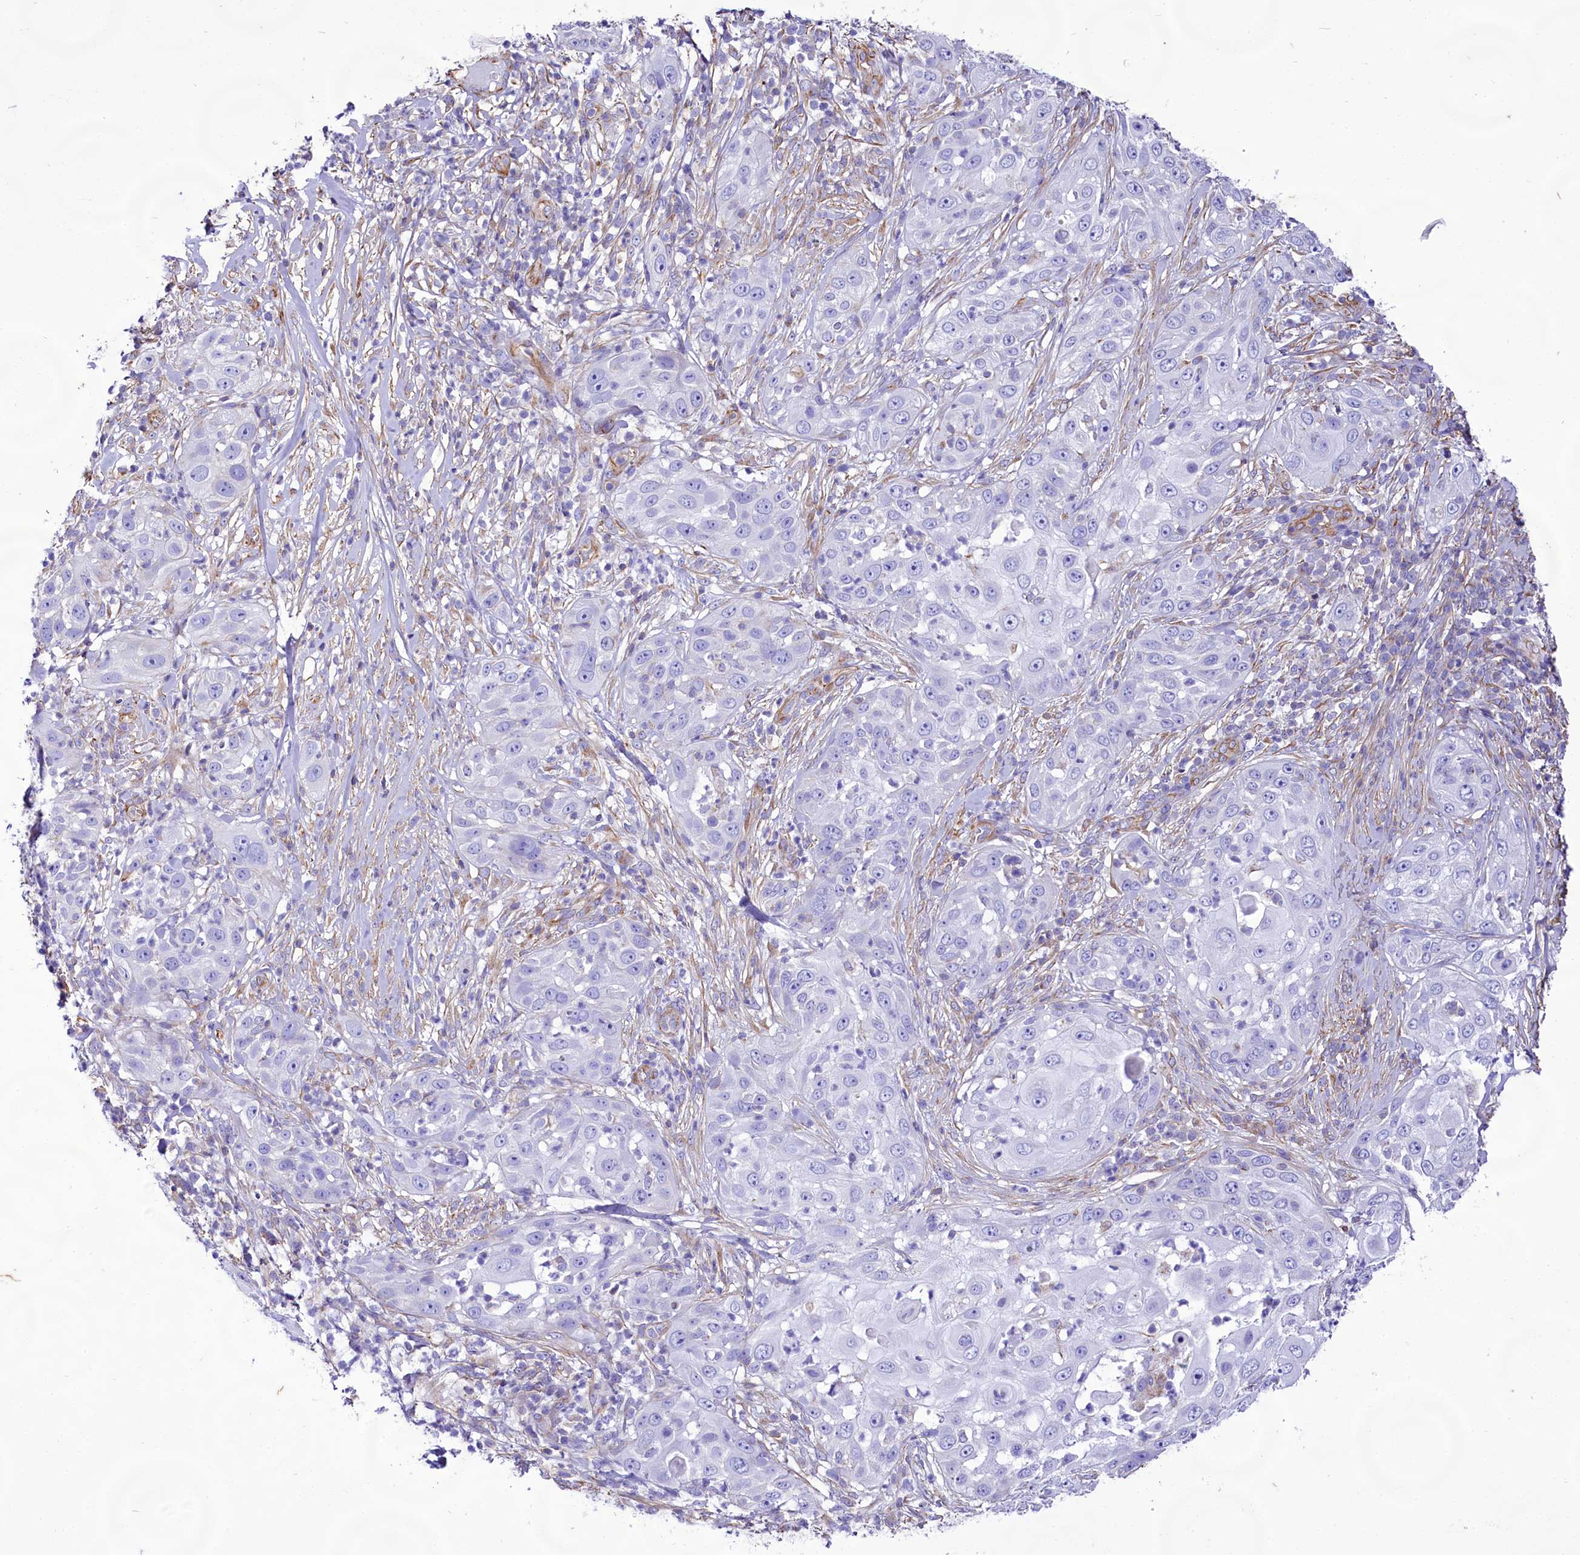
{"staining": {"intensity": "negative", "quantity": "none", "location": "none"}, "tissue": "skin cancer", "cell_type": "Tumor cells", "image_type": "cancer", "snomed": [{"axis": "morphology", "description": "Squamous cell carcinoma, NOS"}, {"axis": "topography", "description": "Skin"}], "caption": "Immunohistochemistry image of skin squamous cell carcinoma stained for a protein (brown), which shows no staining in tumor cells.", "gene": "CD99", "patient": {"sex": "female", "age": 44}}